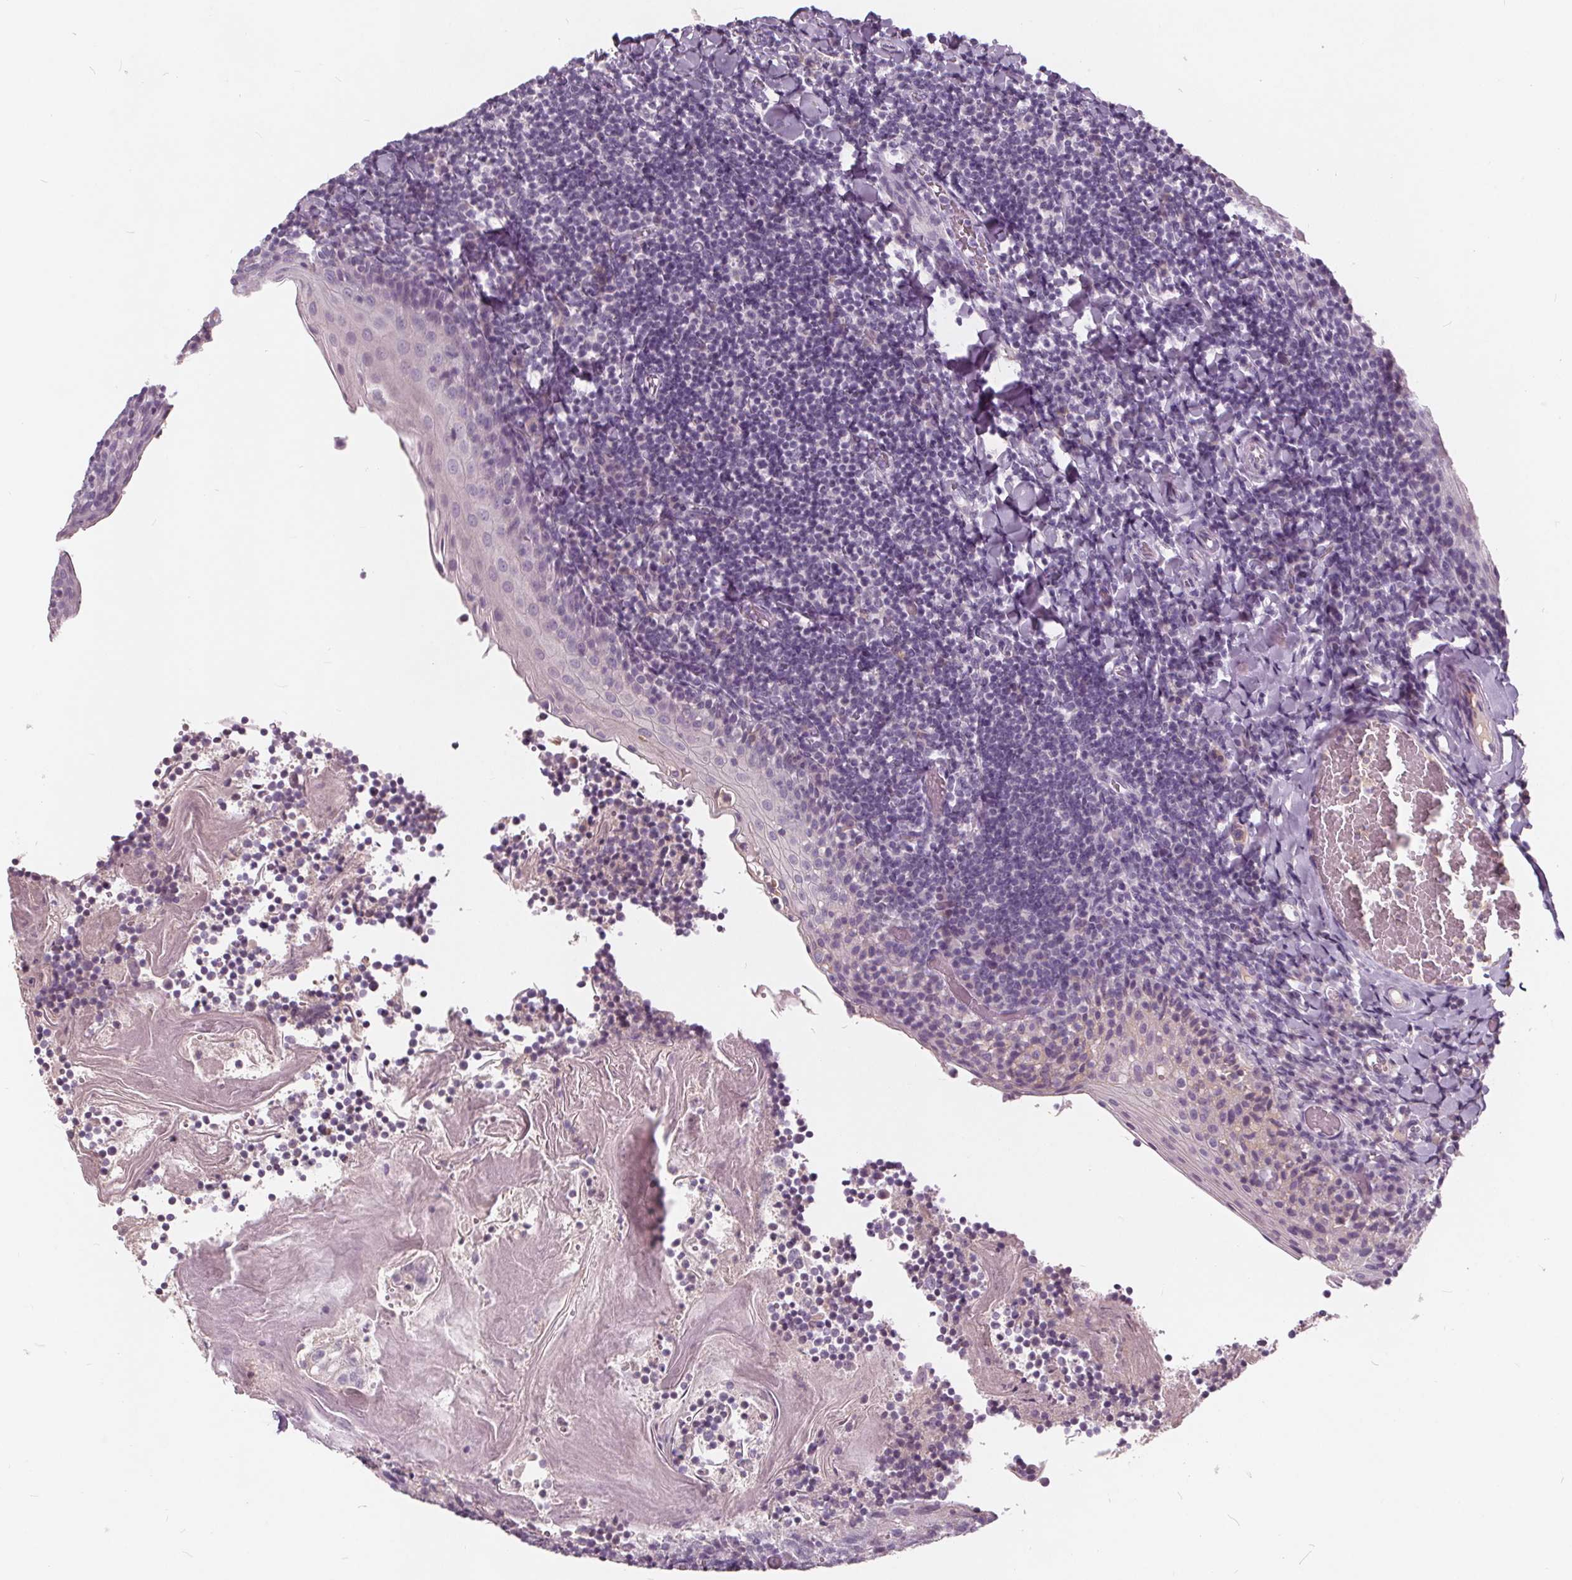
{"staining": {"intensity": "negative", "quantity": "none", "location": "none"}, "tissue": "tonsil", "cell_type": "Germinal center cells", "image_type": "normal", "snomed": [{"axis": "morphology", "description": "Normal tissue, NOS"}, {"axis": "topography", "description": "Tonsil"}], "caption": "Immunohistochemistry (IHC) of normal tonsil reveals no expression in germinal center cells.", "gene": "PLA2G2E", "patient": {"sex": "female", "age": 10}}